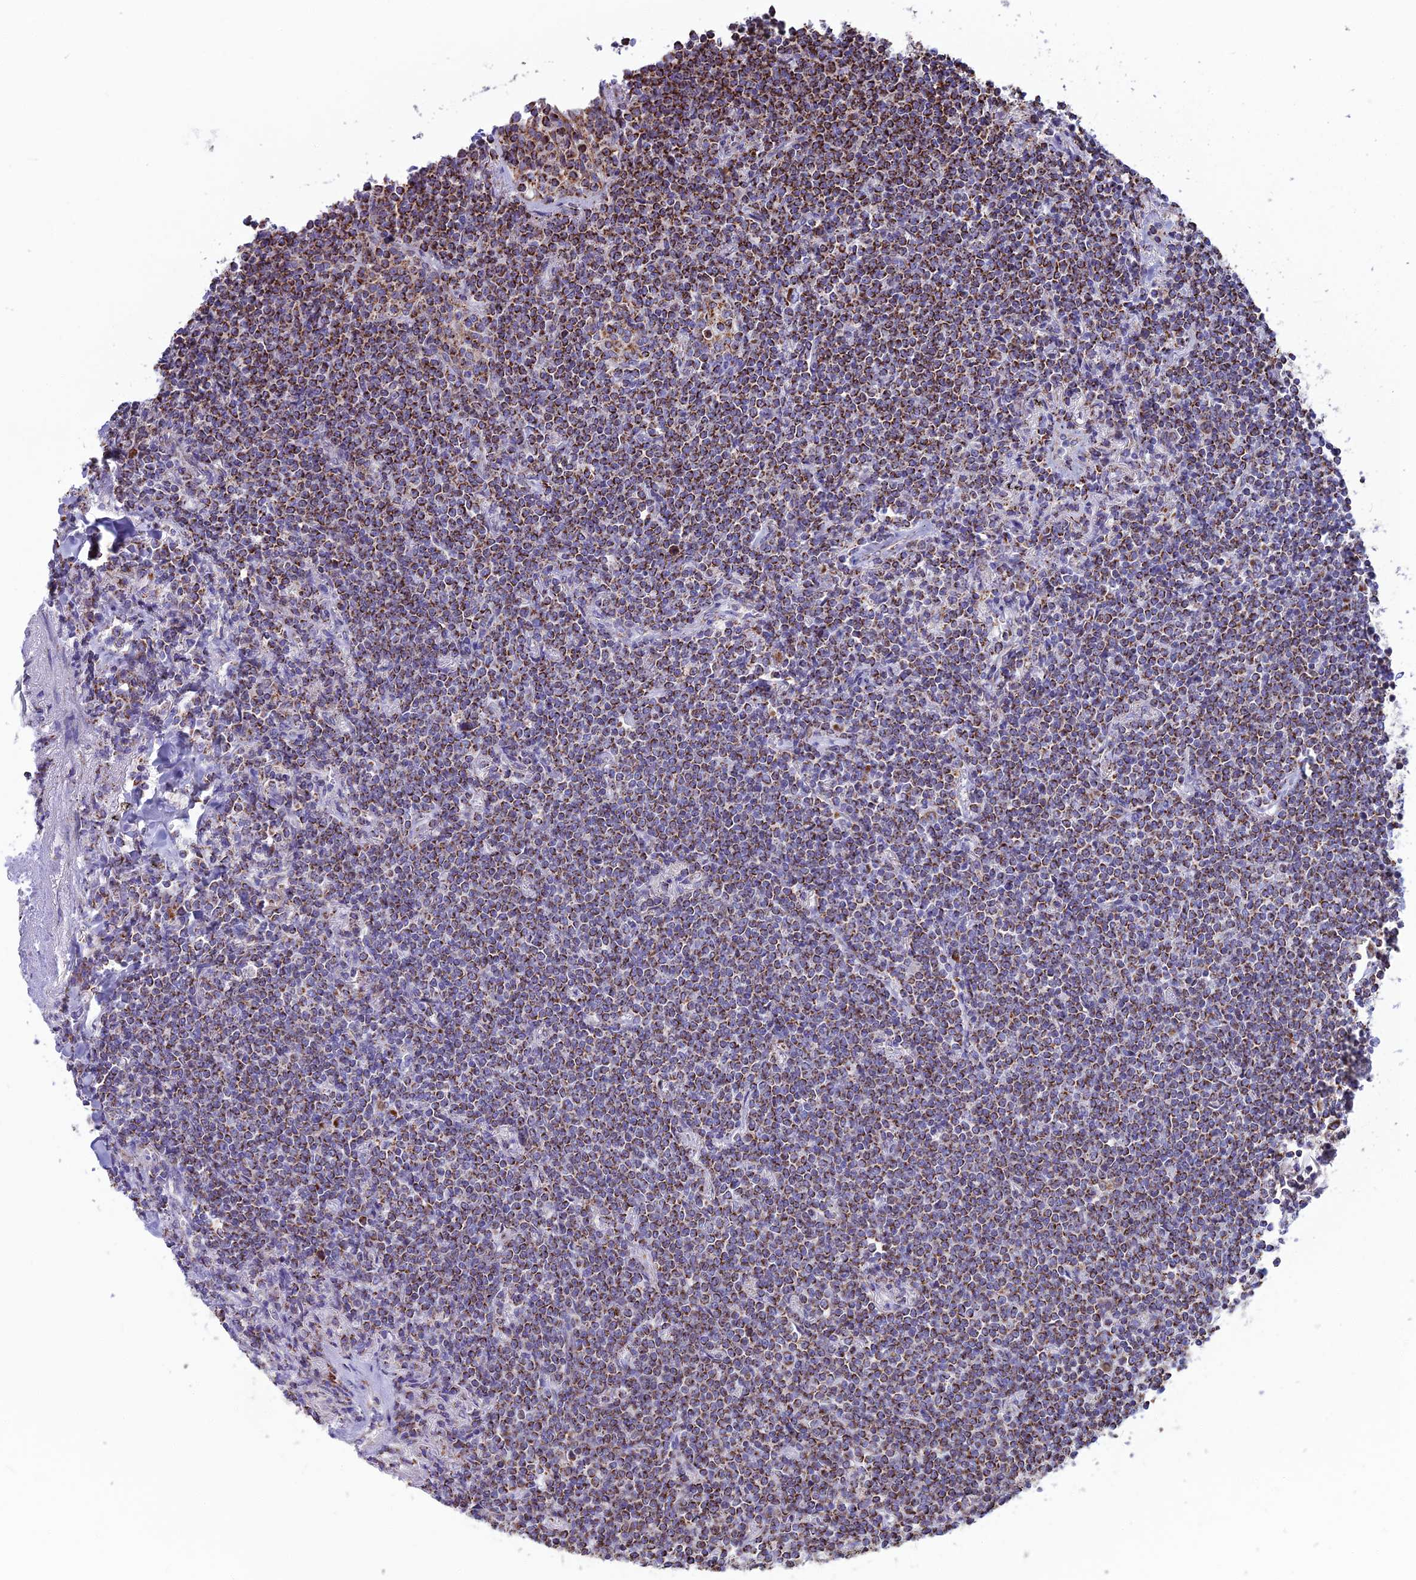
{"staining": {"intensity": "moderate", "quantity": ">75%", "location": "cytoplasmic/membranous"}, "tissue": "lymphoma", "cell_type": "Tumor cells", "image_type": "cancer", "snomed": [{"axis": "morphology", "description": "Malignant lymphoma, non-Hodgkin's type, Low grade"}, {"axis": "topography", "description": "Lung"}], "caption": "Brown immunohistochemical staining in low-grade malignant lymphoma, non-Hodgkin's type reveals moderate cytoplasmic/membranous expression in about >75% of tumor cells.", "gene": "CS", "patient": {"sex": "female", "age": 71}}